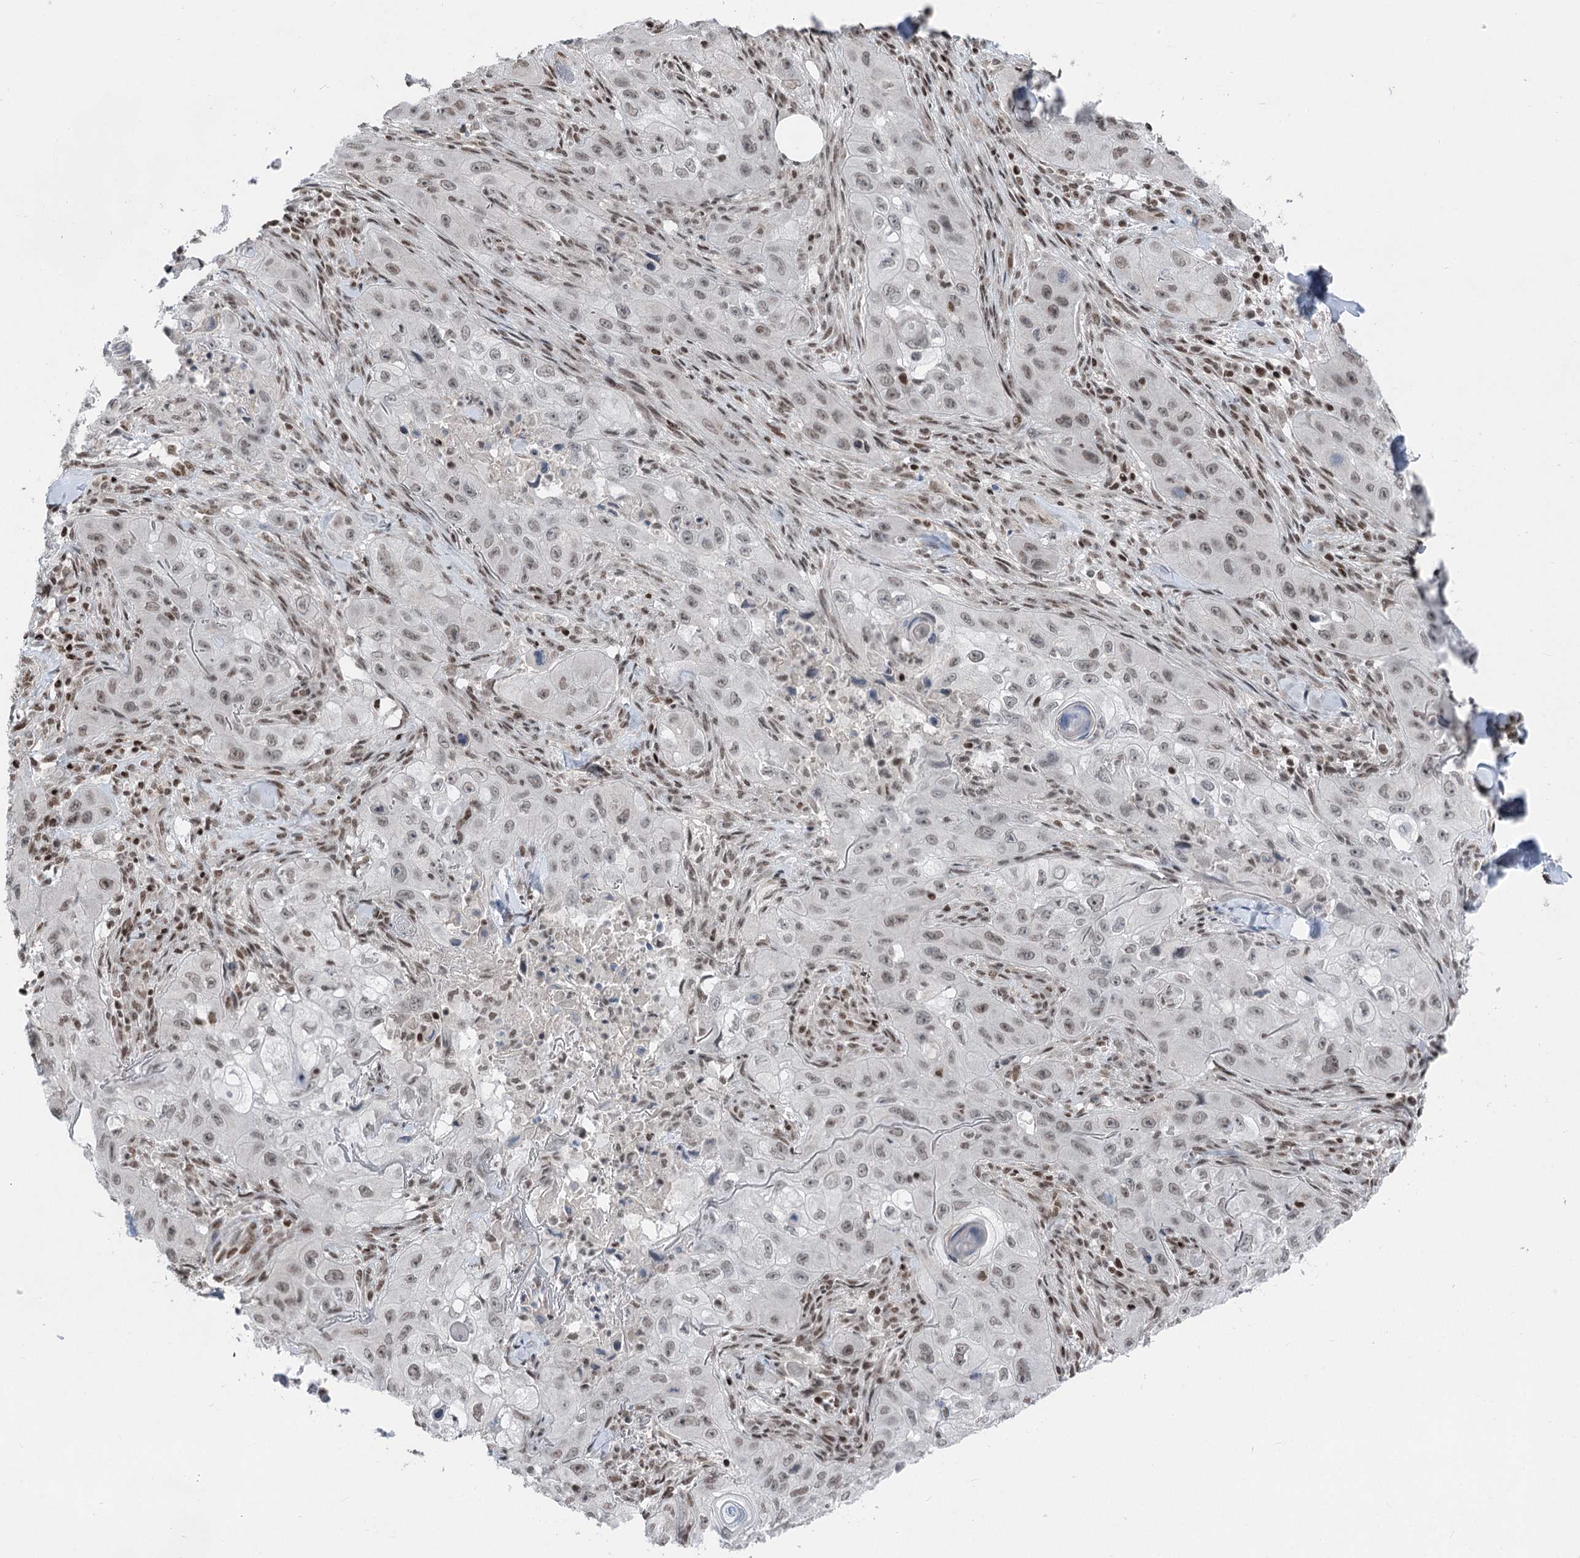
{"staining": {"intensity": "weak", "quantity": ">75%", "location": "nuclear"}, "tissue": "skin cancer", "cell_type": "Tumor cells", "image_type": "cancer", "snomed": [{"axis": "morphology", "description": "Squamous cell carcinoma, NOS"}, {"axis": "topography", "description": "Skin"}, {"axis": "topography", "description": "Subcutis"}], "caption": "A brown stain labels weak nuclear positivity of a protein in human skin cancer (squamous cell carcinoma) tumor cells.", "gene": "CGGBP1", "patient": {"sex": "male", "age": 73}}